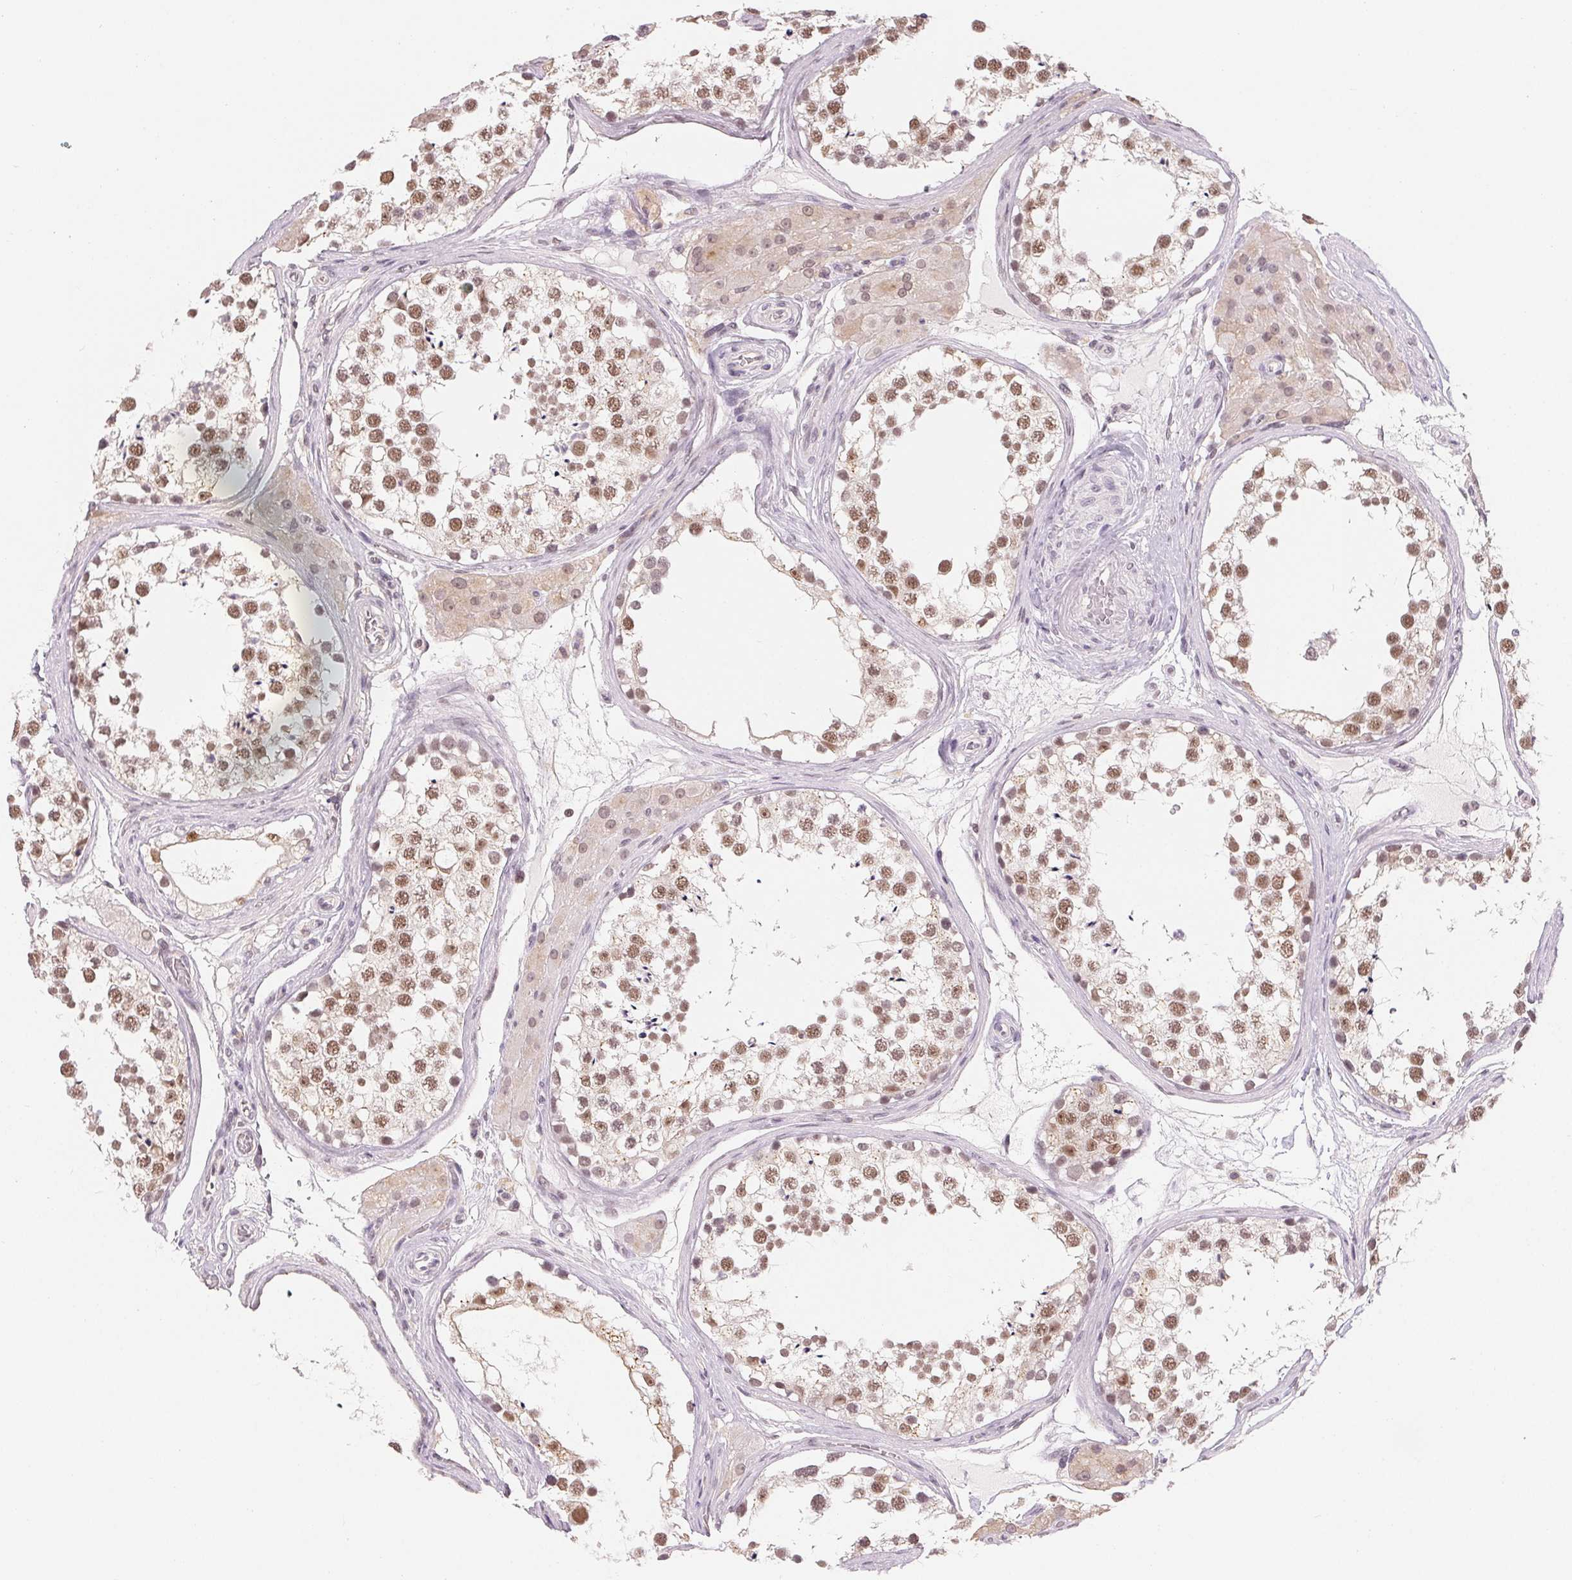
{"staining": {"intensity": "moderate", "quantity": ">75%", "location": "nuclear"}, "tissue": "testis", "cell_type": "Cells in seminiferous ducts", "image_type": "normal", "snomed": [{"axis": "morphology", "description": "Normal tissue, NOS"}, {"axis": "morphology", "description": "Seminoma, NOS"}, {"axis": "topography", "description": "Testis"}], "caption": "Cells in seminiferous ducts demonstrate moderate nuclear expression in about >75% of cells in benign testis. The staining was performed using DAB (3,3'-diaminobenzidine) to visualize the protein expression in brown, while the nuclei were stained in blue with hematoxylin (Magnification: 20x).", "gene": "NXF3", "patient": {"sex": "male", "age": 65}}